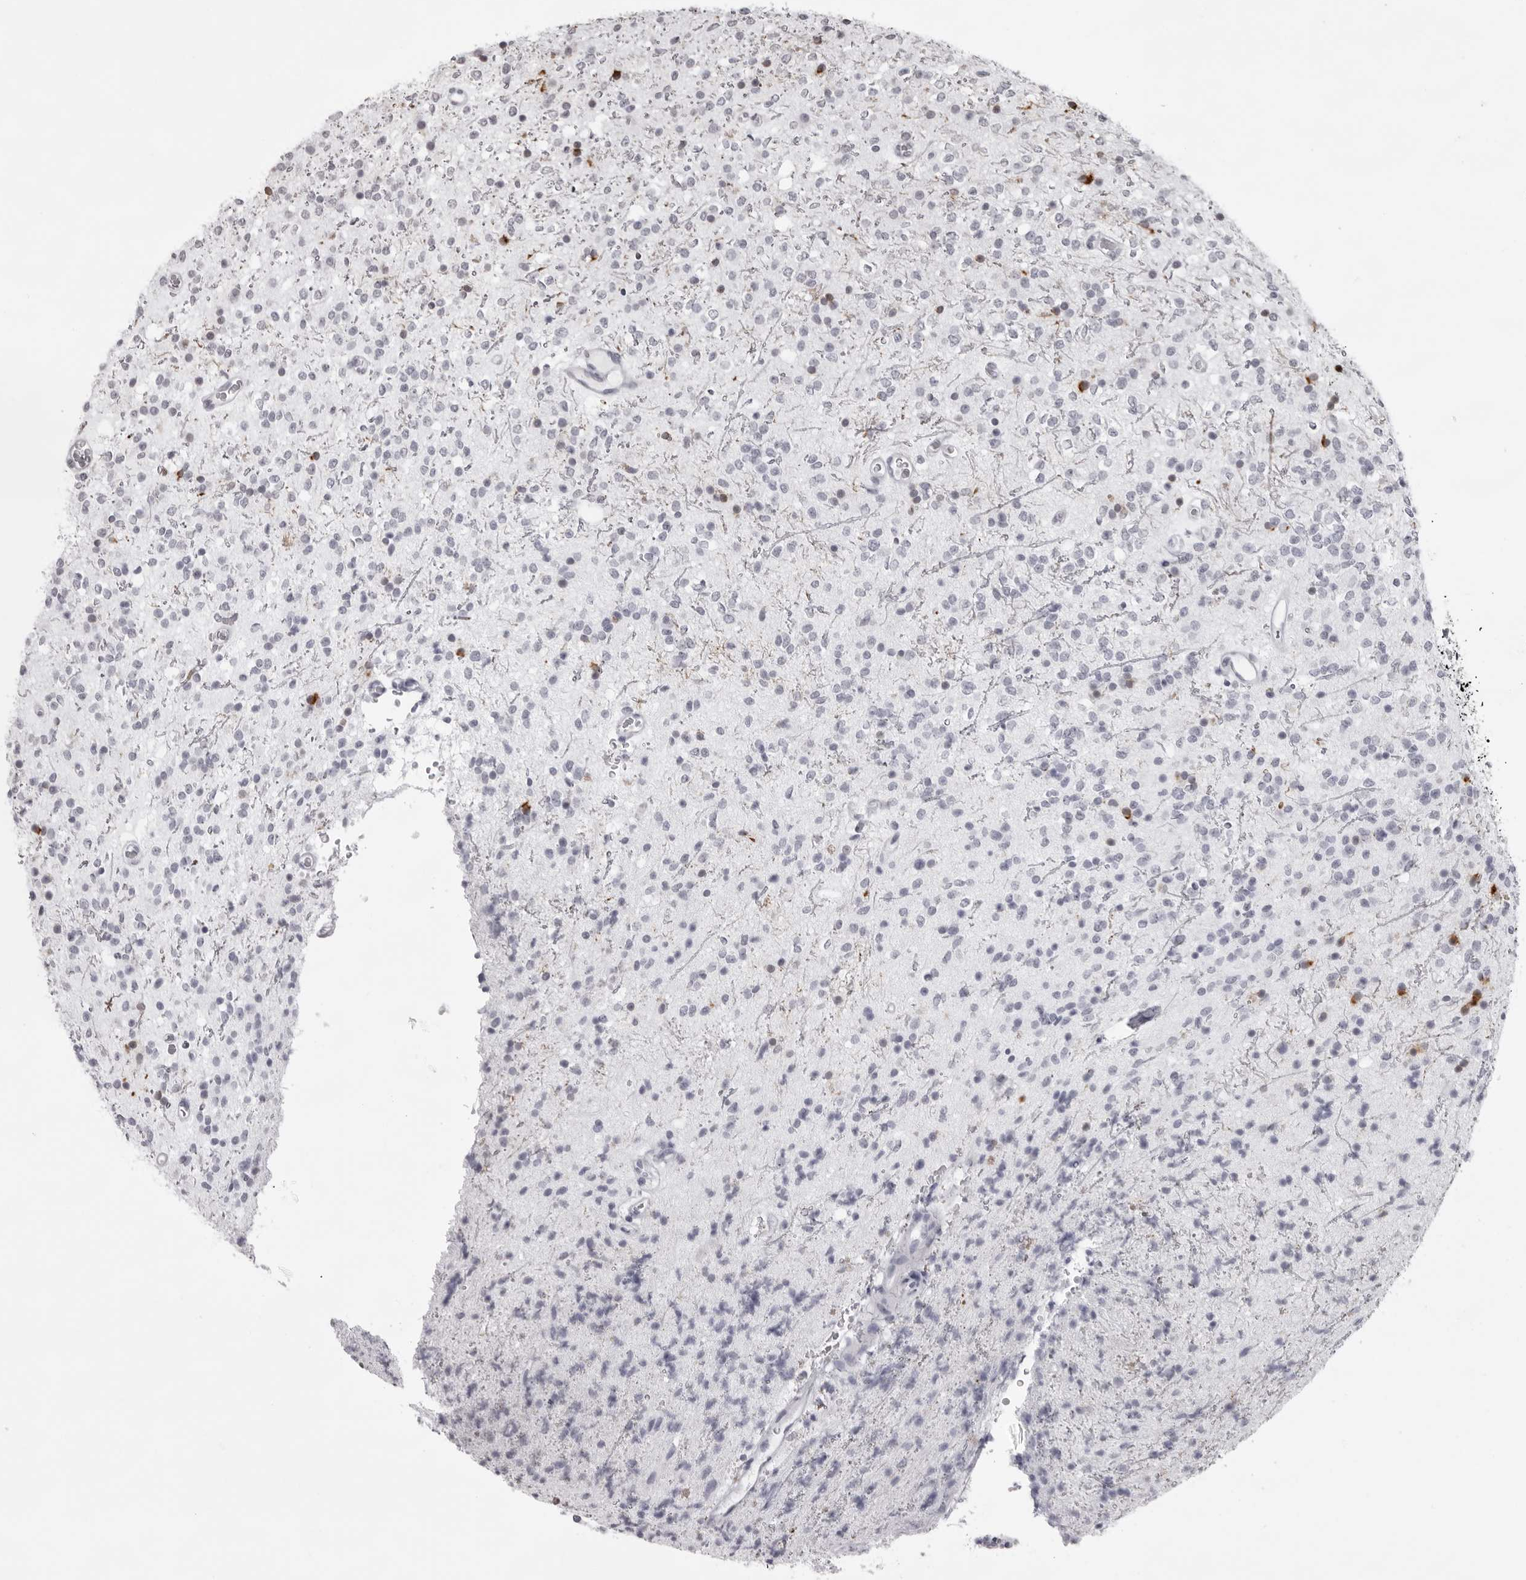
{"staining": {"intensity": "negative", "quantity": "none", "location": "none"}, "tissue": "glioma", "cell_type": "Tumor cells", "image_type": "cancer", "snomed": [{"axis": "morphology", "description": "Glioma, malignant, High grade"}, {"axis": "topography", "description": "Brain"}], "caption": "This is a photomicrograph of immunohistochemistry (IHC) staining of glioma, which shows no expression in tumor cells. Nuclei are stained in blue.", "gene": "NUDT18", "patient": {"sex": "male", "age": 34}}